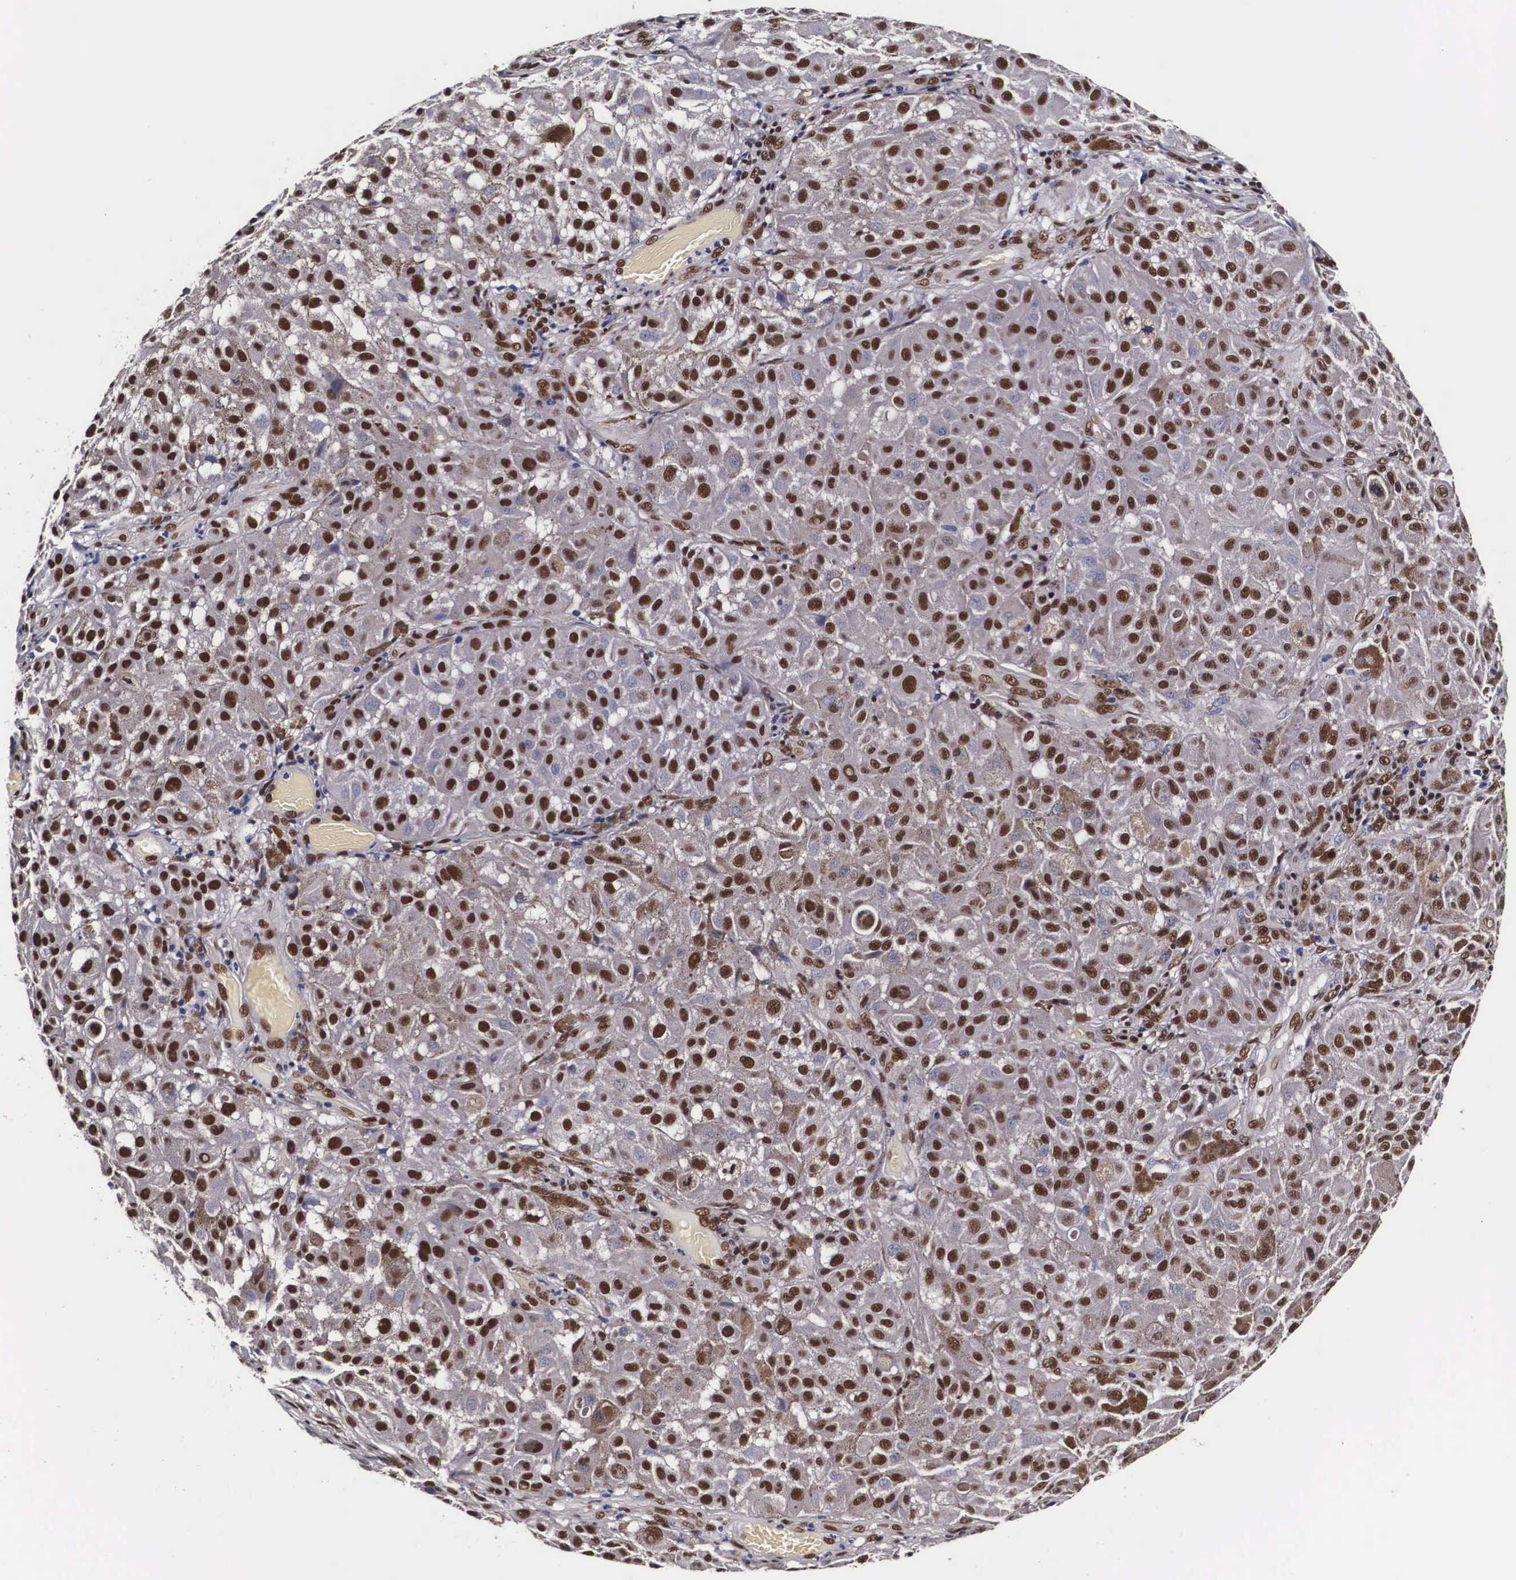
{"staining": {"intensity": "moderate", "quantity": "25%-75%", "location": "cytoplasmic/membranous,nuclear"}, "tissue": "melanoma", "cell_type": "Tumor cells", "image_type": "cancer", "snomed": [{"axis": "morphology", "description": "Malignant melanoma, NOS"}, {"axis": "topography", "description": "Skin"}], "caption": "Tumor cells show moderate cytoplasmic/membranous and nuclear positivity in about 25%-75% of cells in malignant melanoma.", "gene": "PABPN1", "patient": {"sex": "female", "age": 64}}